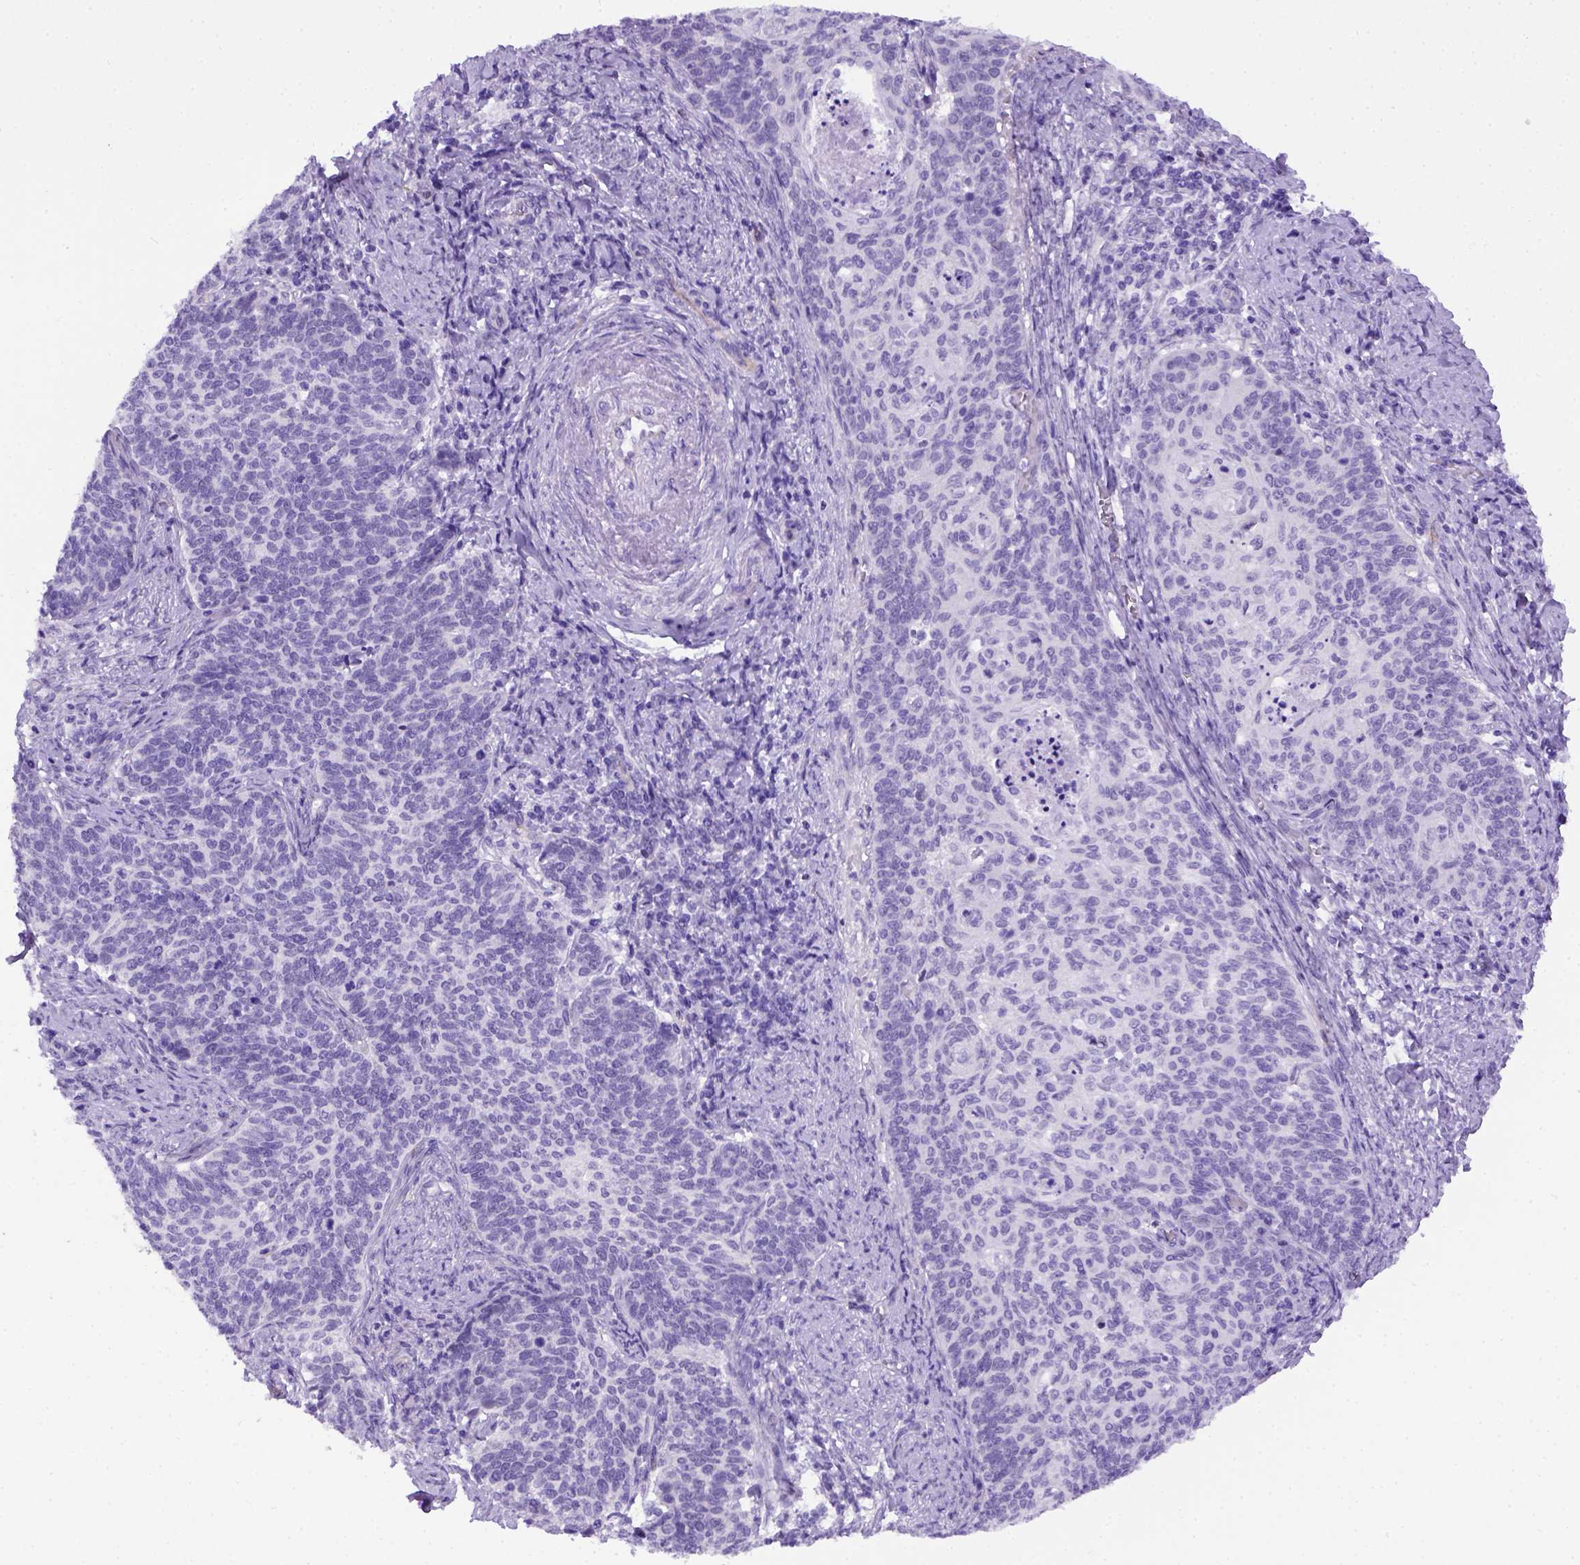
{"staining": {"intensity": "negative", "quantity": "none", "location": "none"}, "tissue": "cervical cancer", "cell_type": "Tumor cells", "image_type": "cancer", "snomed": [{"axis": "morphology", "description": "Normal tissue, NOS"}, {"axis": "morphology", "description": "Squamous cell carcinoma, NOS"}, {"axis": "topography", "description": "Cervix"}], "caption": "There is no significant staining in tumor cells of cervical cancer.", "gene": "ADAM12", "patient": {"sex": "female", "age": 39}}